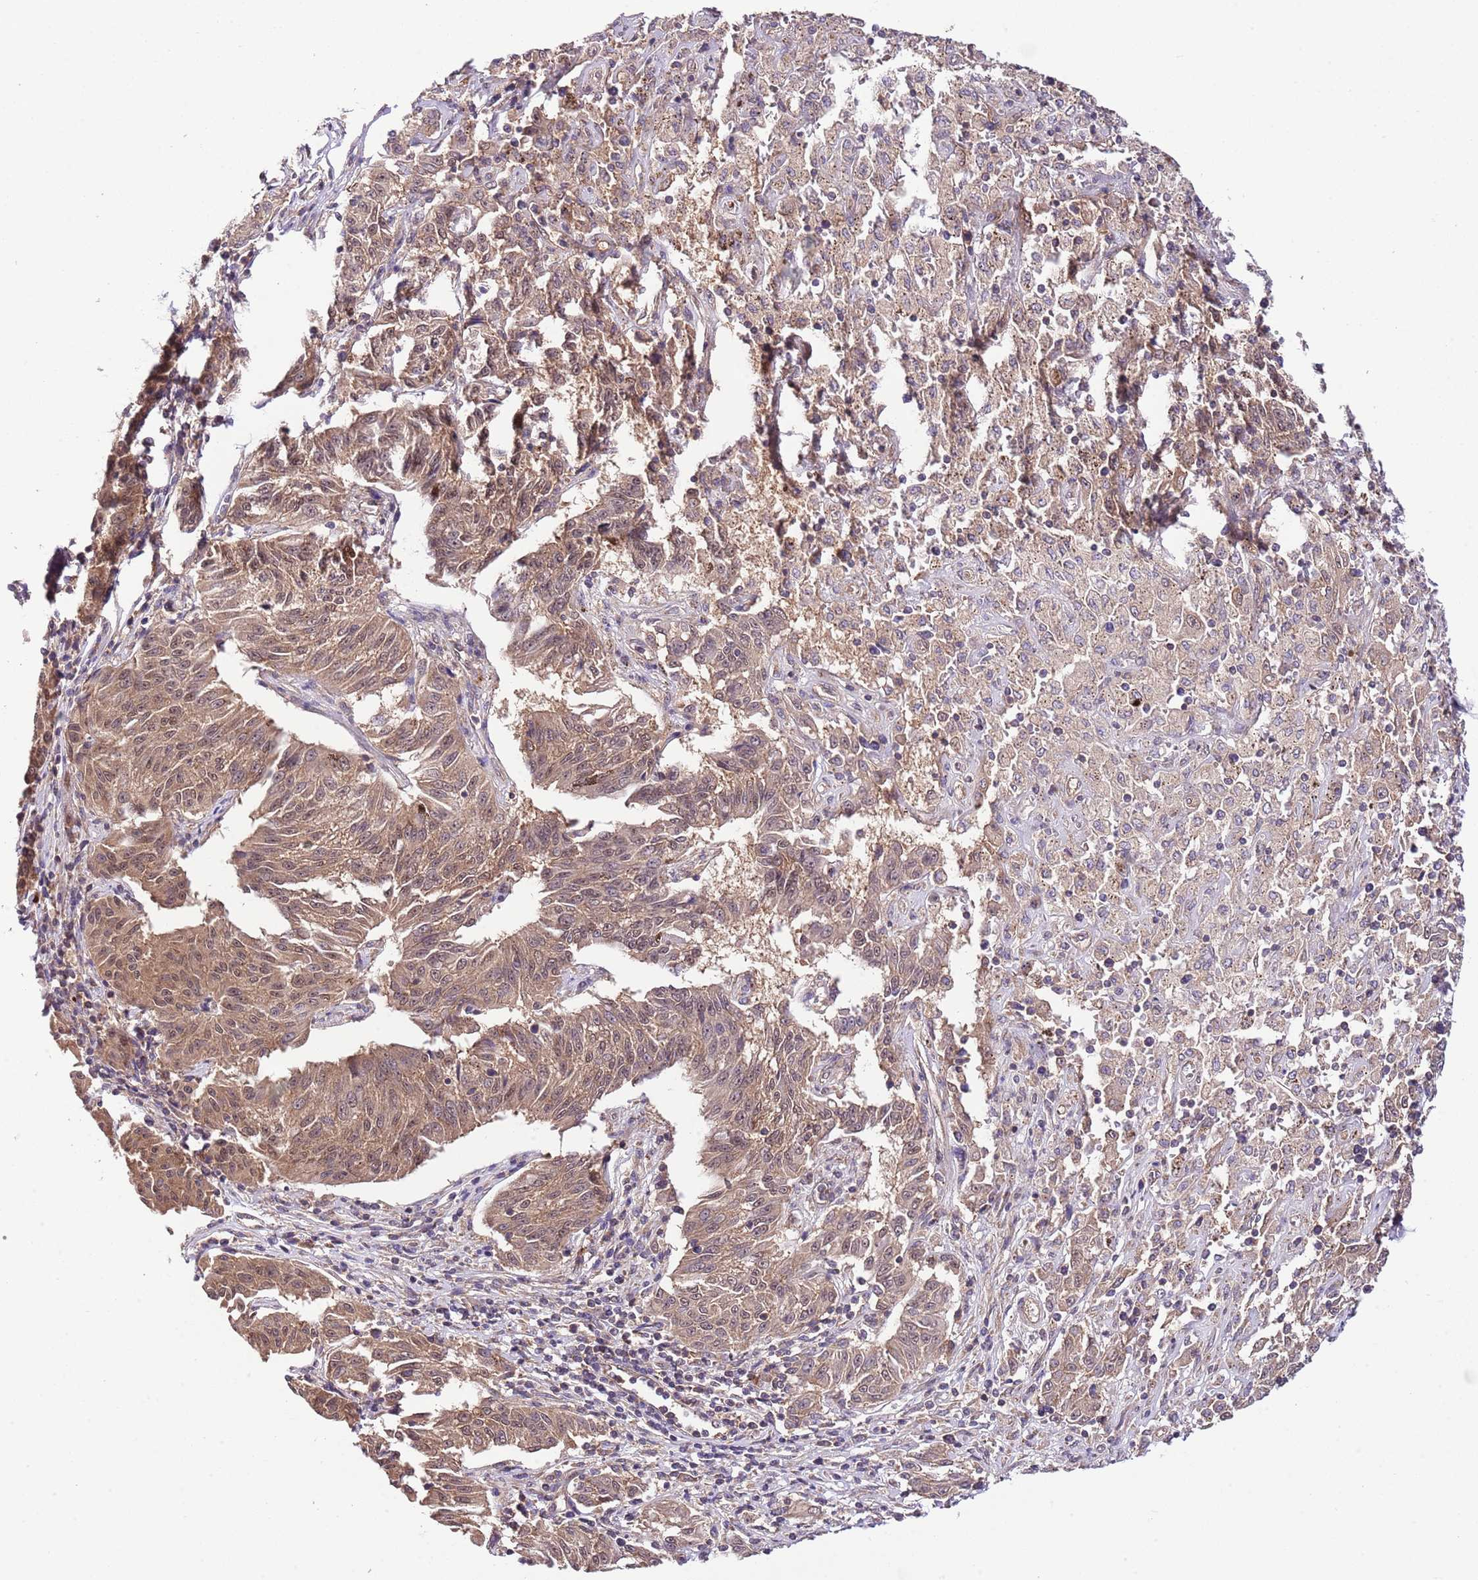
{"staining": {"intensity": "moderate", "quantity": ">75%", "location": "cytoplasmic/membranous"}, "tissue": "melanoma", "cell_type": "Tumor cells", "image_type": "cancer", "snomed": [{"axis": "morphology", "description": "Malignant melanoma, NOS"}, {"axis": "topography", "description": "Skin"}], "caption": "Brown immunohistochemical staining in malignant melanoma displays moderate cytoplasmic/membranous expression in about >75% of tumor cells.", "gene": "DONSON", "patient": {"sex": "female", "age": 72}}